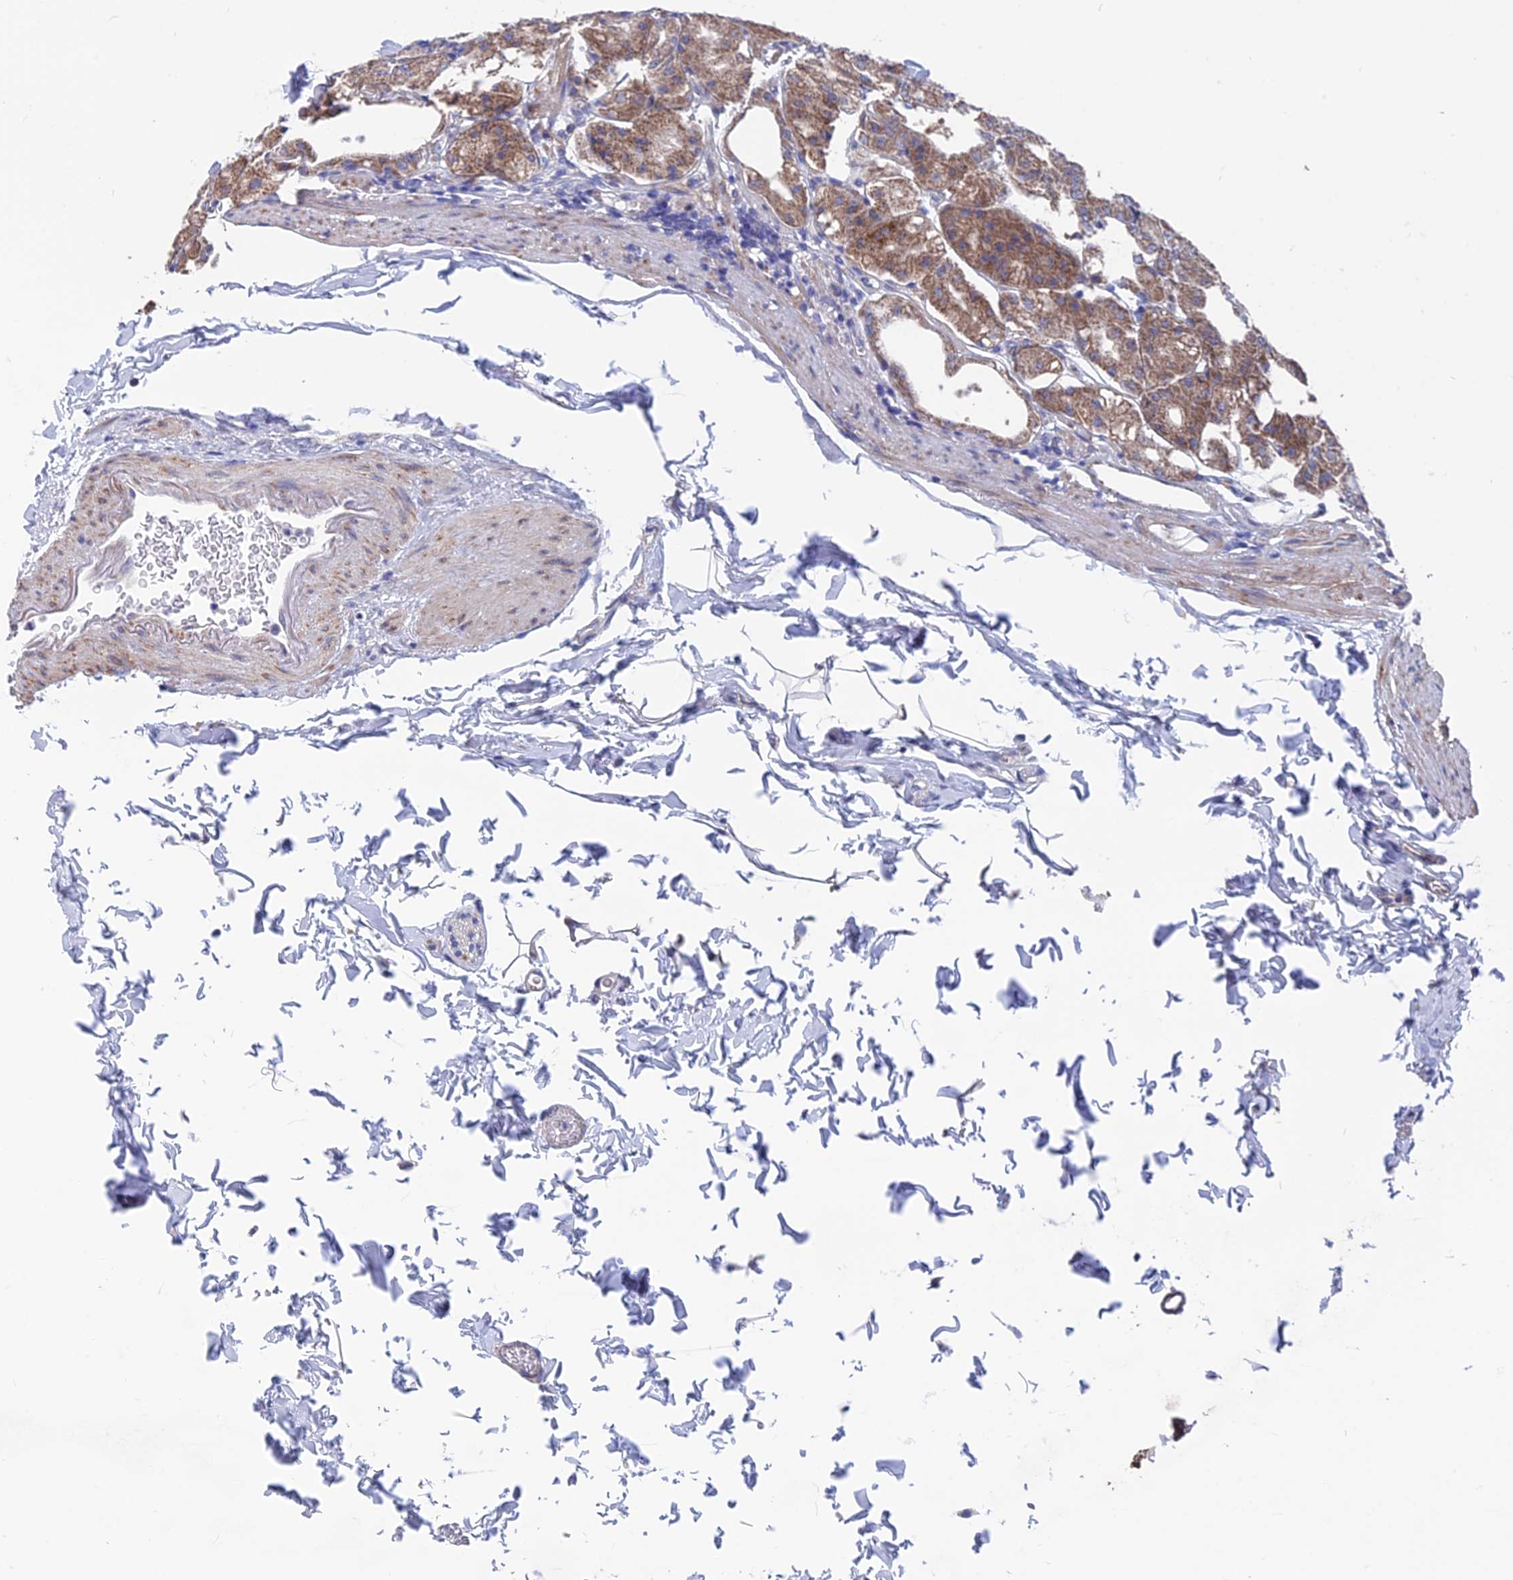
{"staining": {"intensity": "moderate", "quantity": ">75%", "location": "cytoplasmic/membranous"}, "tissue": "stomach", "cell_type": "Glandular cells", "image_type": "normal", "snomed": [{"axis": "morphology", "description": "Normal tissue, NOS"}, {"axis": "topography", "description": "Stomach, lower"}], "caption": "The micrograph exhibits a brown stain indicating the presence of a protein in the cytoplasmic/membranous of glandular cells in stomach.", "gene": "AK4P3", "patient": {"sex": "male", "age": 71}}